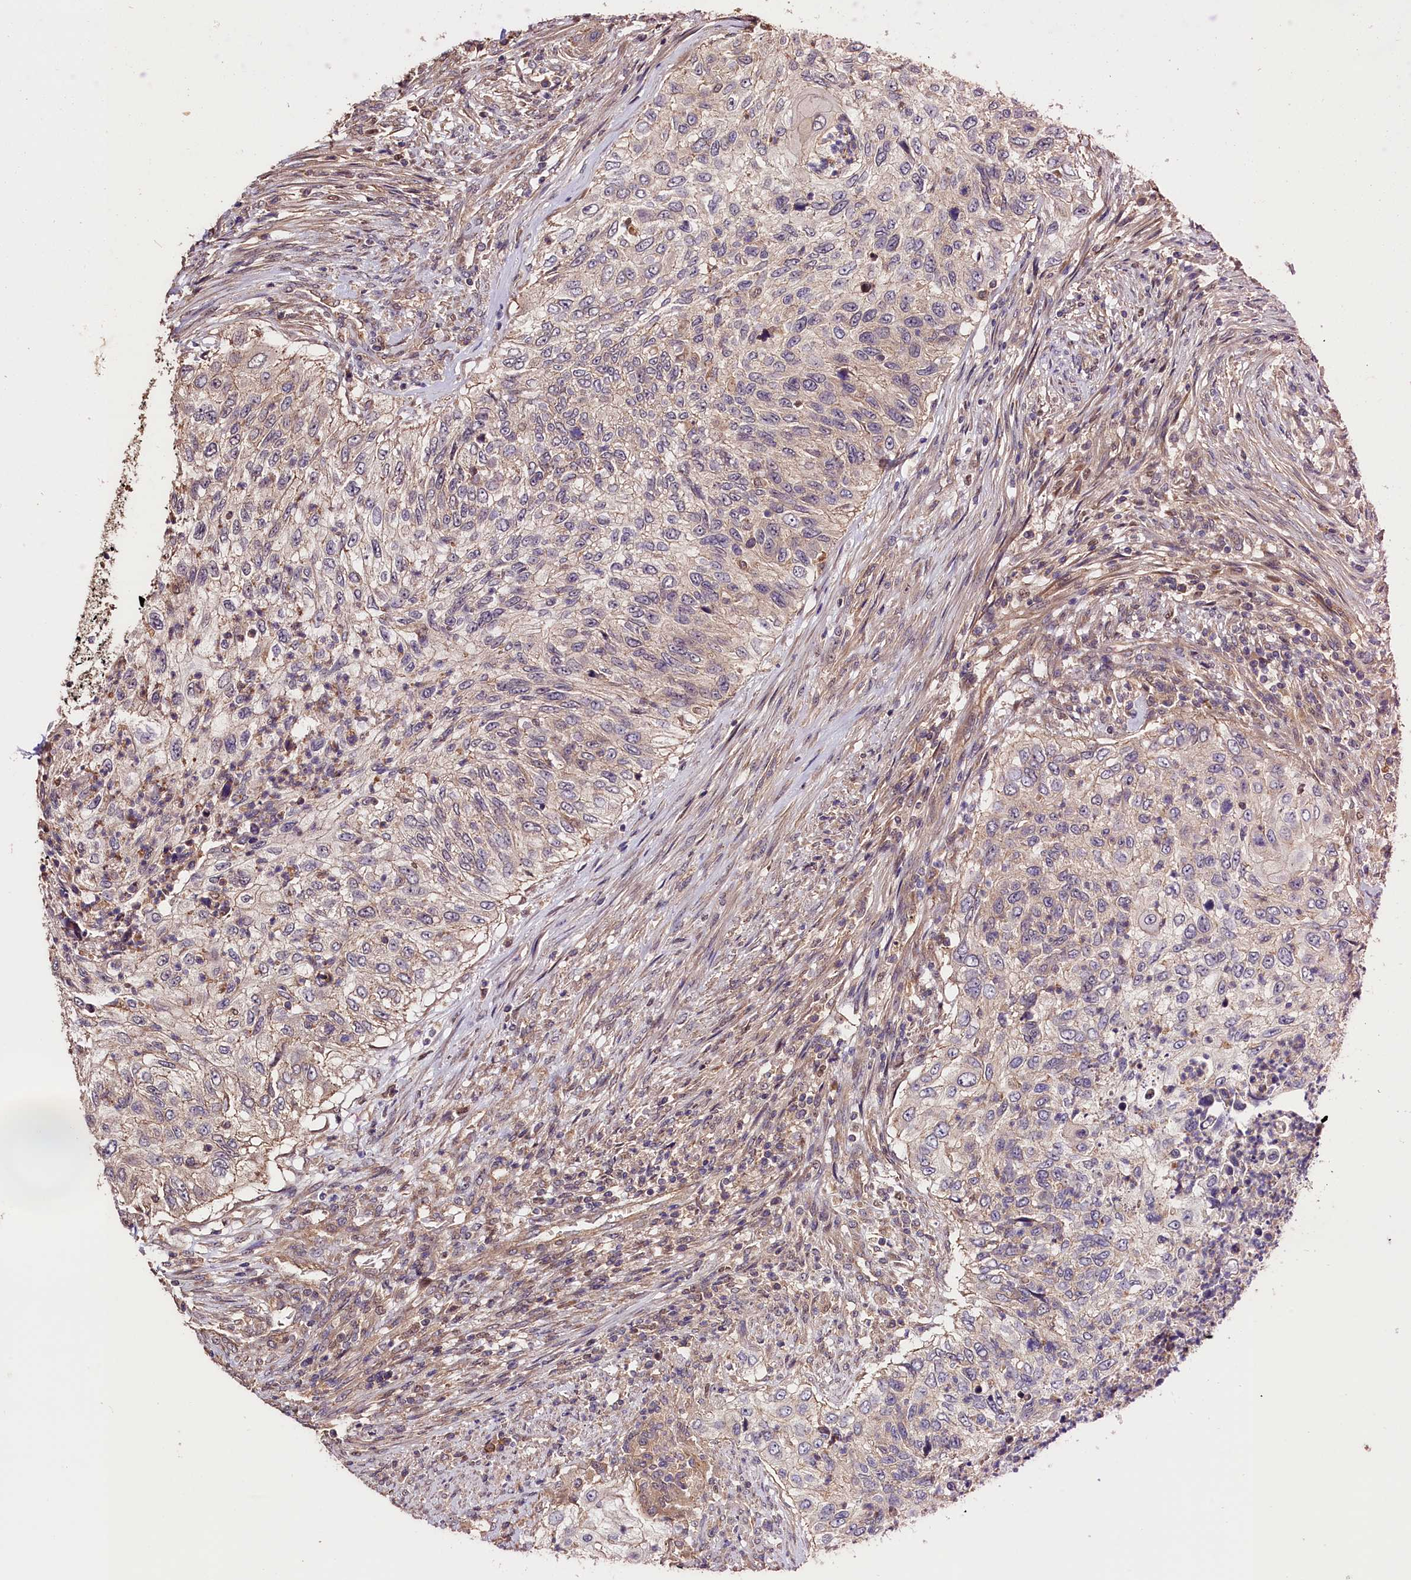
{"staining": {"intensity": "weak", "quantity": "<25%", "location": "cytoplasmic/membranous"}, "tissue": "urothelial cancer", "cell_type": "Tumor cells", "image_type": "cancer", "snomed": [{"axis": "morphology", "description": "Urothelial carcinoma, High grade"}, {"axis": "topography", "description": "Urinary bladder"}], "caption": "The photomicrograph displays no significant staining in tumor cells of high-grade urothelial carcinoma.", "gene": "CES3", "patient": {"sex": "female", "age": 60}}